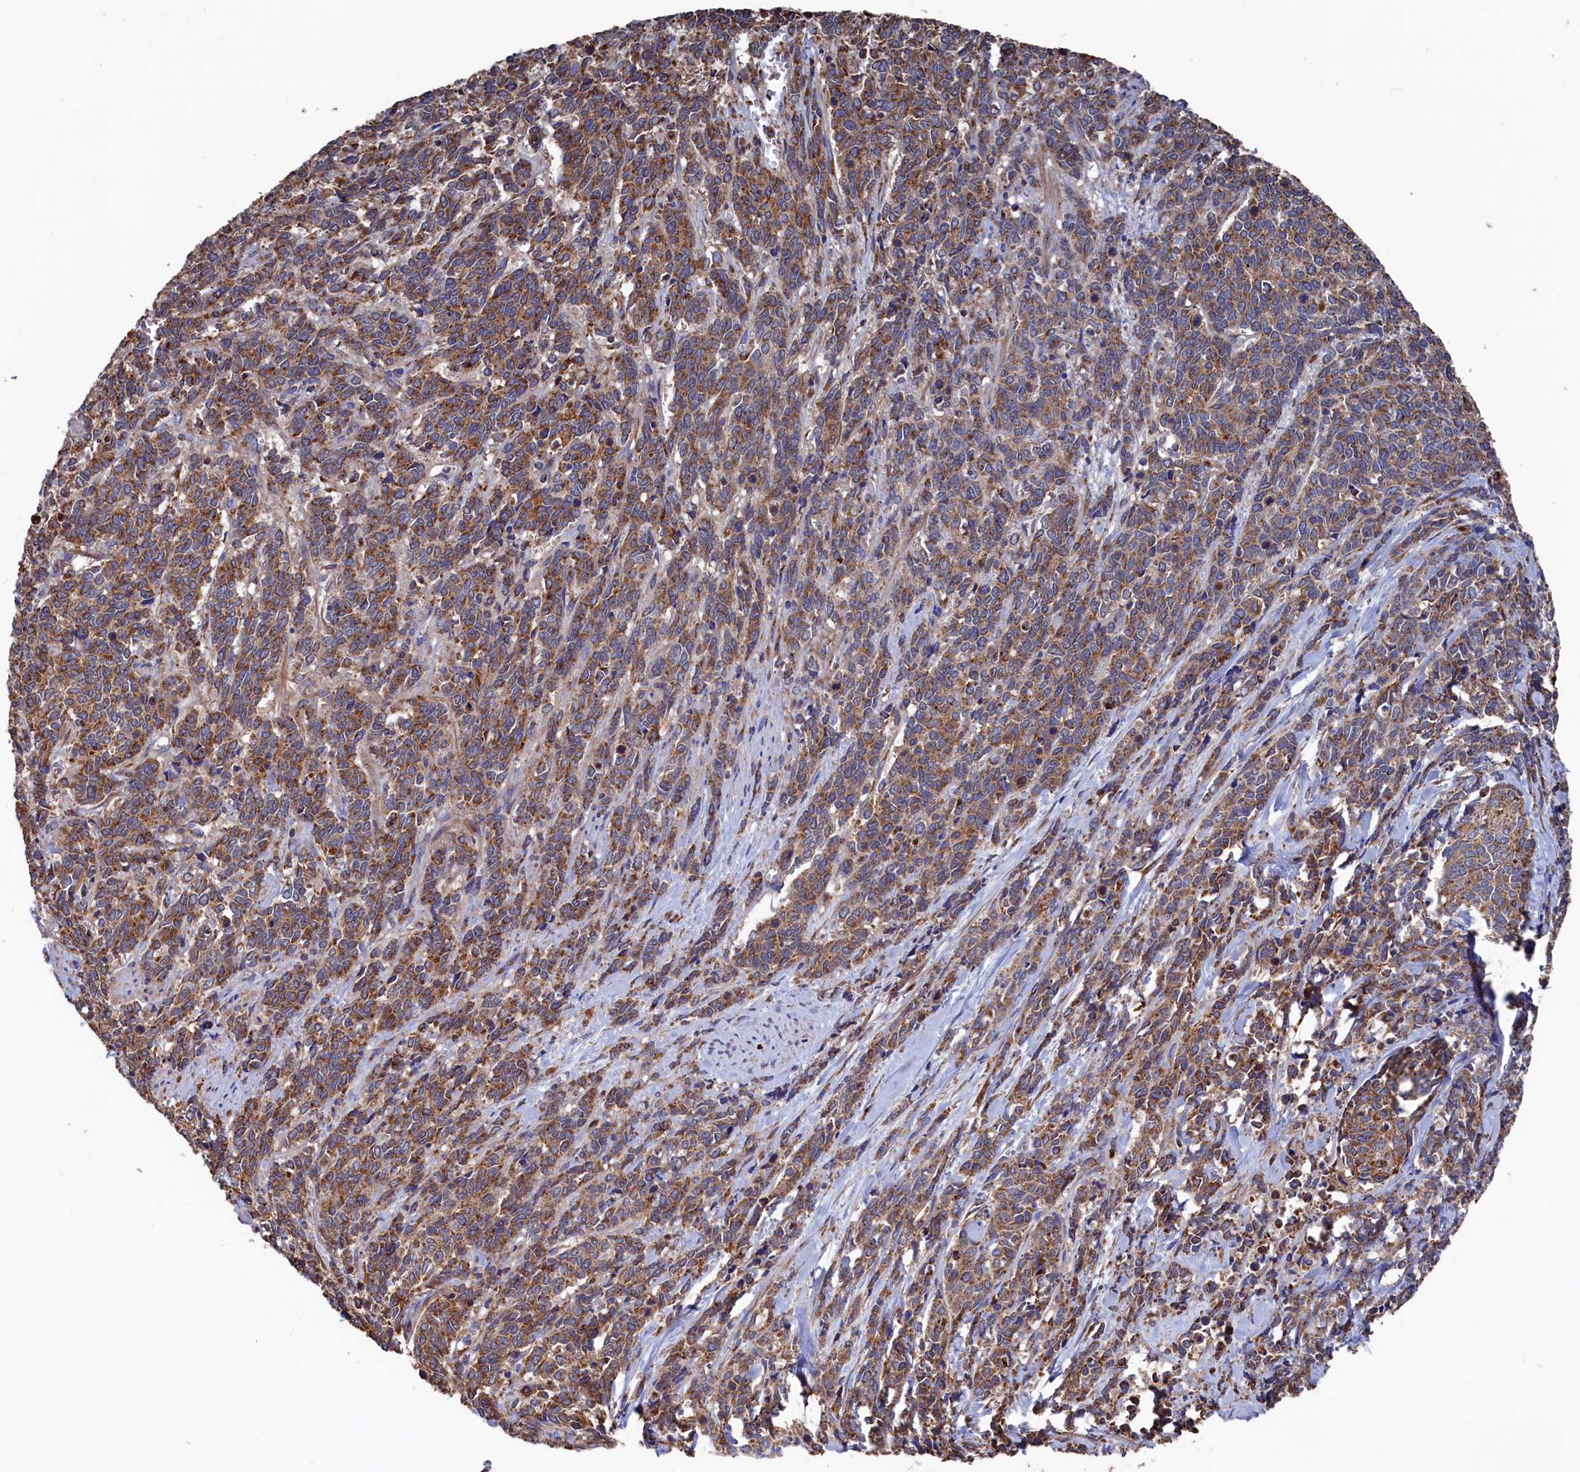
{"staining": {"intensity": "moderate", "quantity": ">75%", "location": "cytoplasmic/membranous"}, "tissue": "cervical cancer", "cell_type": "Tumor cells", "image_type": "cancer", "snomed": [{"axis": "morphology", "description": "Squamous cell carcinoma, NOS"}, {"axis": "topography", "description": "Cervix"}], "caption": "Immunohistochemistry of human cervical squamous cell carcinoma displays medium levels of moderate cytoplasmic/membranous staining in approximately >75% of tumor cells.", "gene": "PRRC1", "patient": {"sex": "female", "age": 60}}